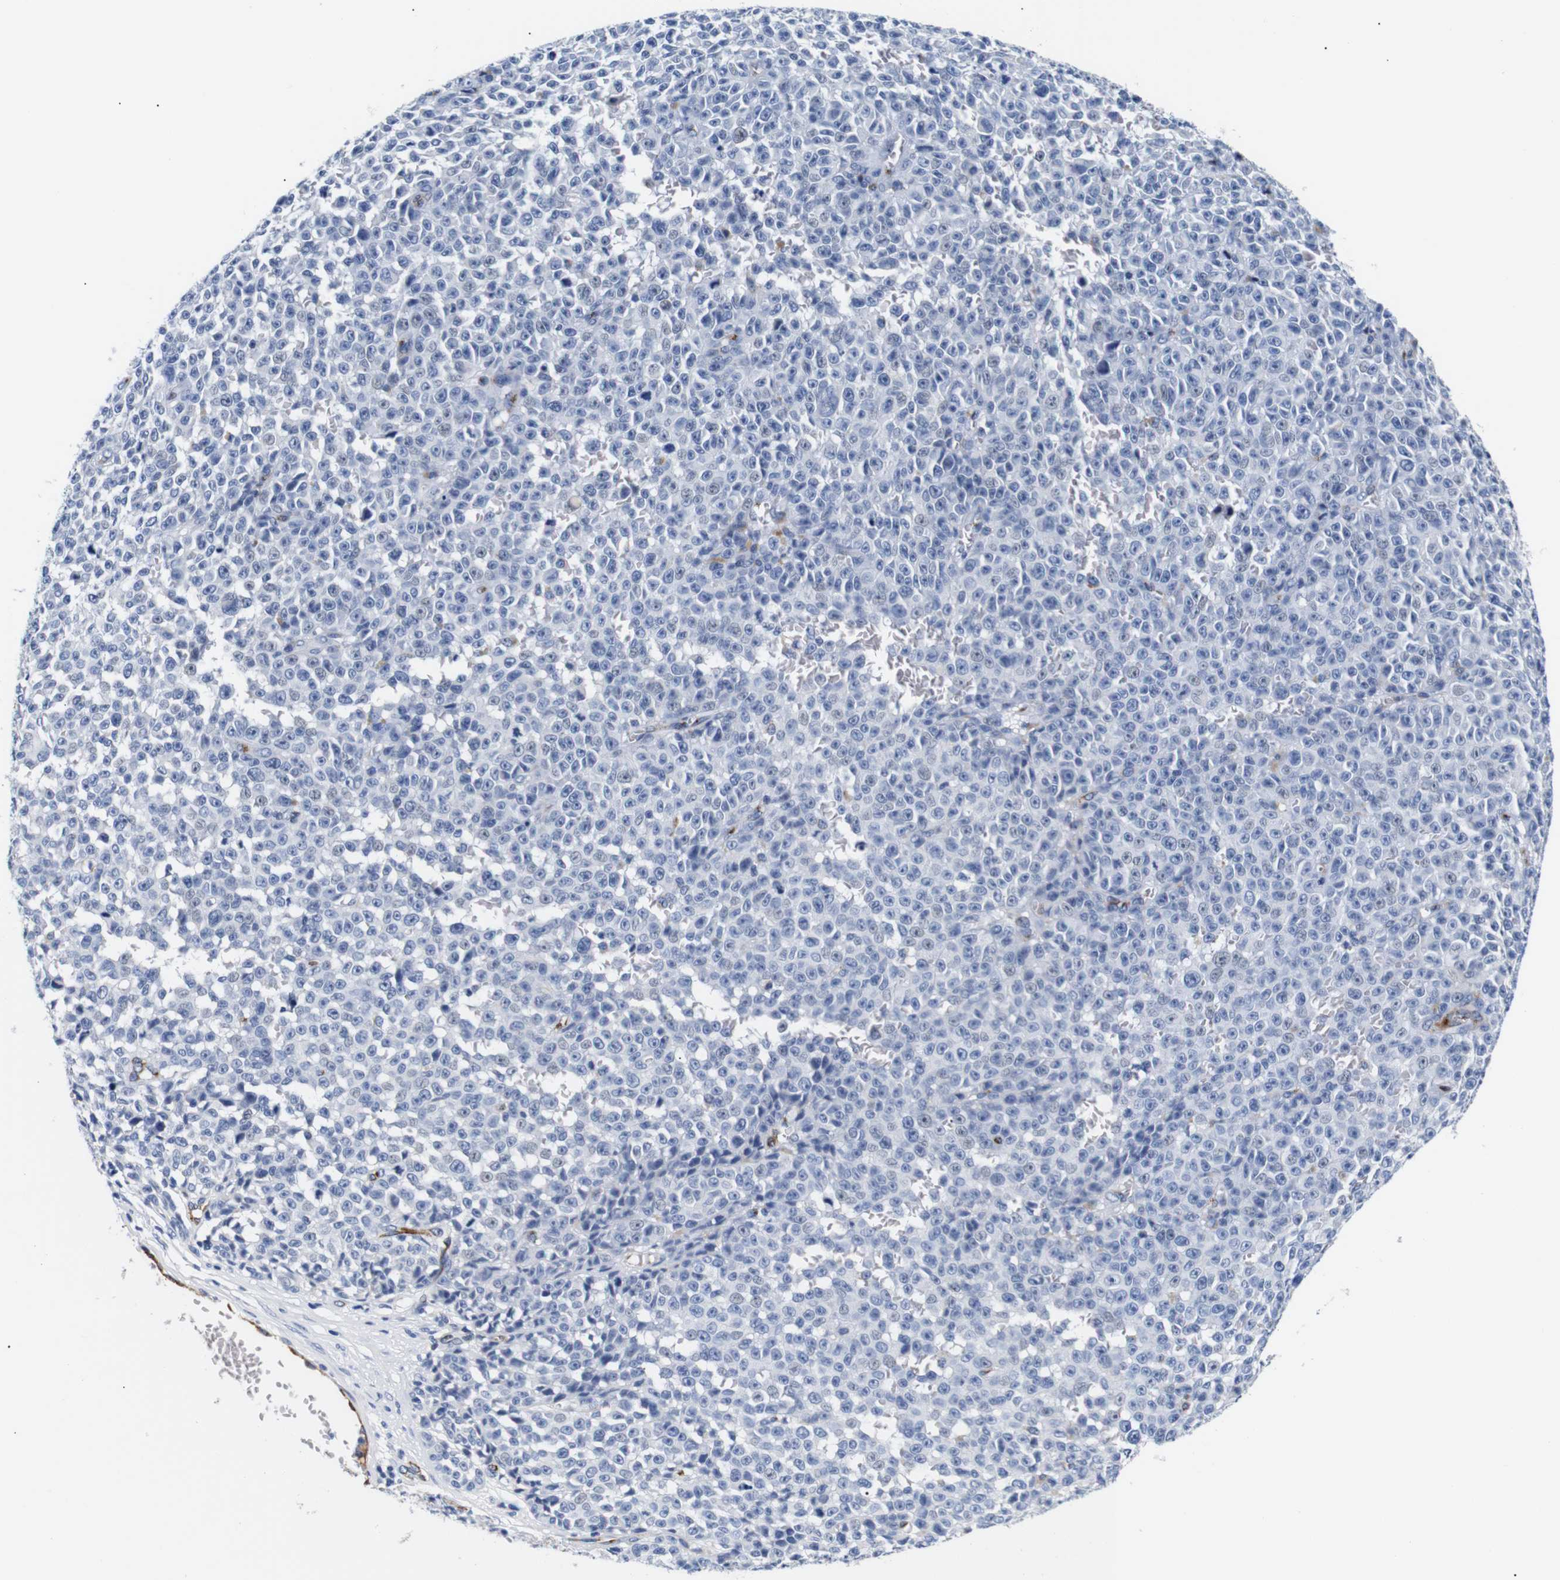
{"staining": {"intensity": "negative", "quantity": "none", "location": "none"}, "tissue": "melanoma", "cell_type": "Tumor cells", "image_type": "cancer", "snomed": [{"axis": "morphology", "description": "Malignant melanoma, NOS"}, {"axis": "topography", "description": "Skin"}], "caption": "Immunohistochemistry of human melanoma demonstrates no expression in tumor cells. Brightfield microscopy of immunohistochemistry stained with DAB (3,3'-diaminobenzidine) (brown) and hematoxylin (blue), captured at high magnification.", "gene": "MUC4", "patient": {"sex": "female", "age": 82}}